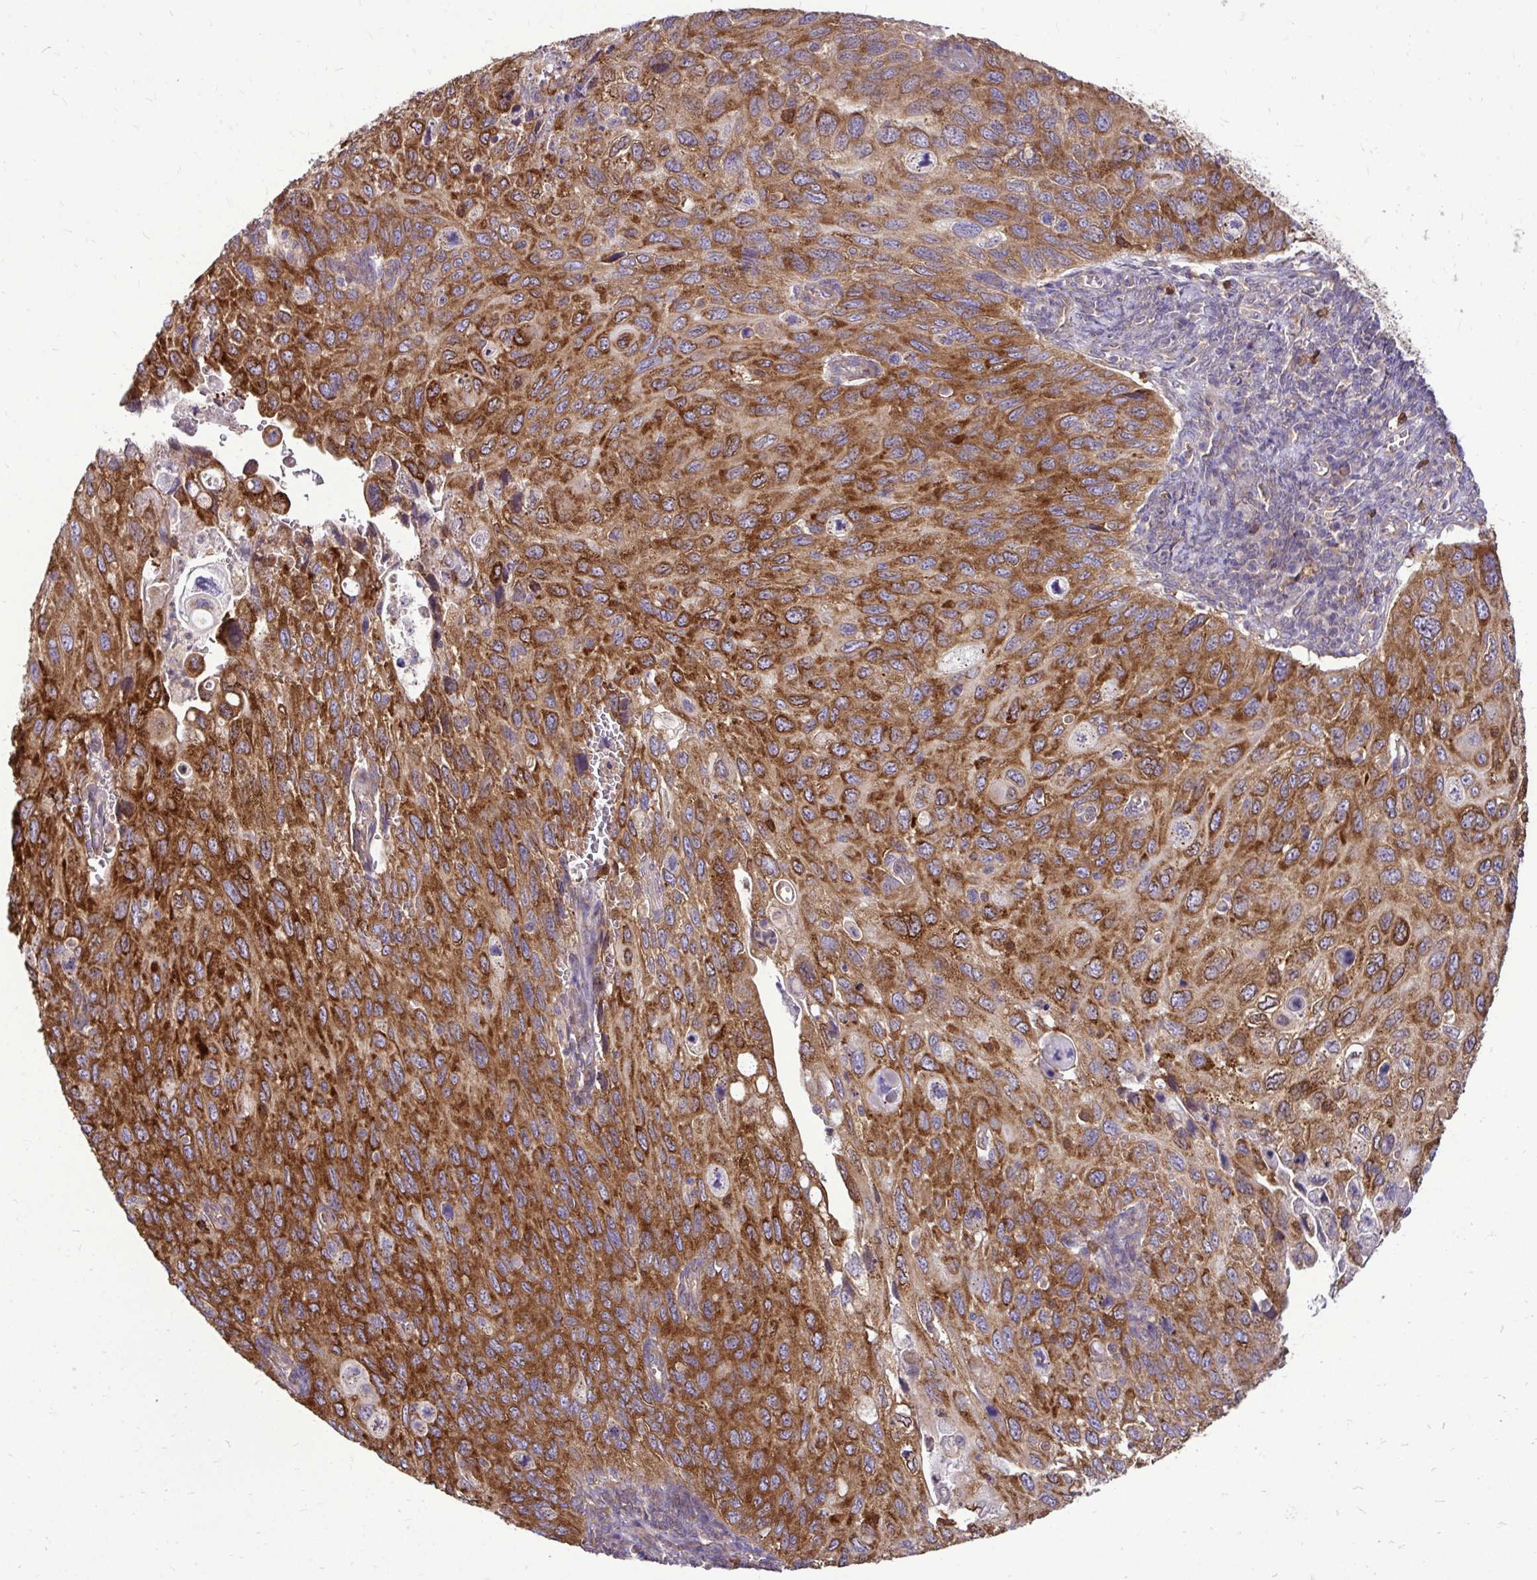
{"staining": {"intensity": "strong", "quantity": ">75%", "location": "cytoplasmic/membranous"}, "tissue": "cervical cancer", "cell_type": "Tumor cells", "image_type": "cancer", "snomed": [{"axis": "morphology", "description": "Squamous cell carcinoma, NOS"}, {"axis": "topography", "description": "Cervix"}], "caption": "A histopathology image of cervical cancer stained for a protein exhibits strong cytoplasmic/membranous brown staining in tumor cells. Nuclei are stained in blue.", "gene": "FMR1", "patient": {"sex": "female", "age": 70}}